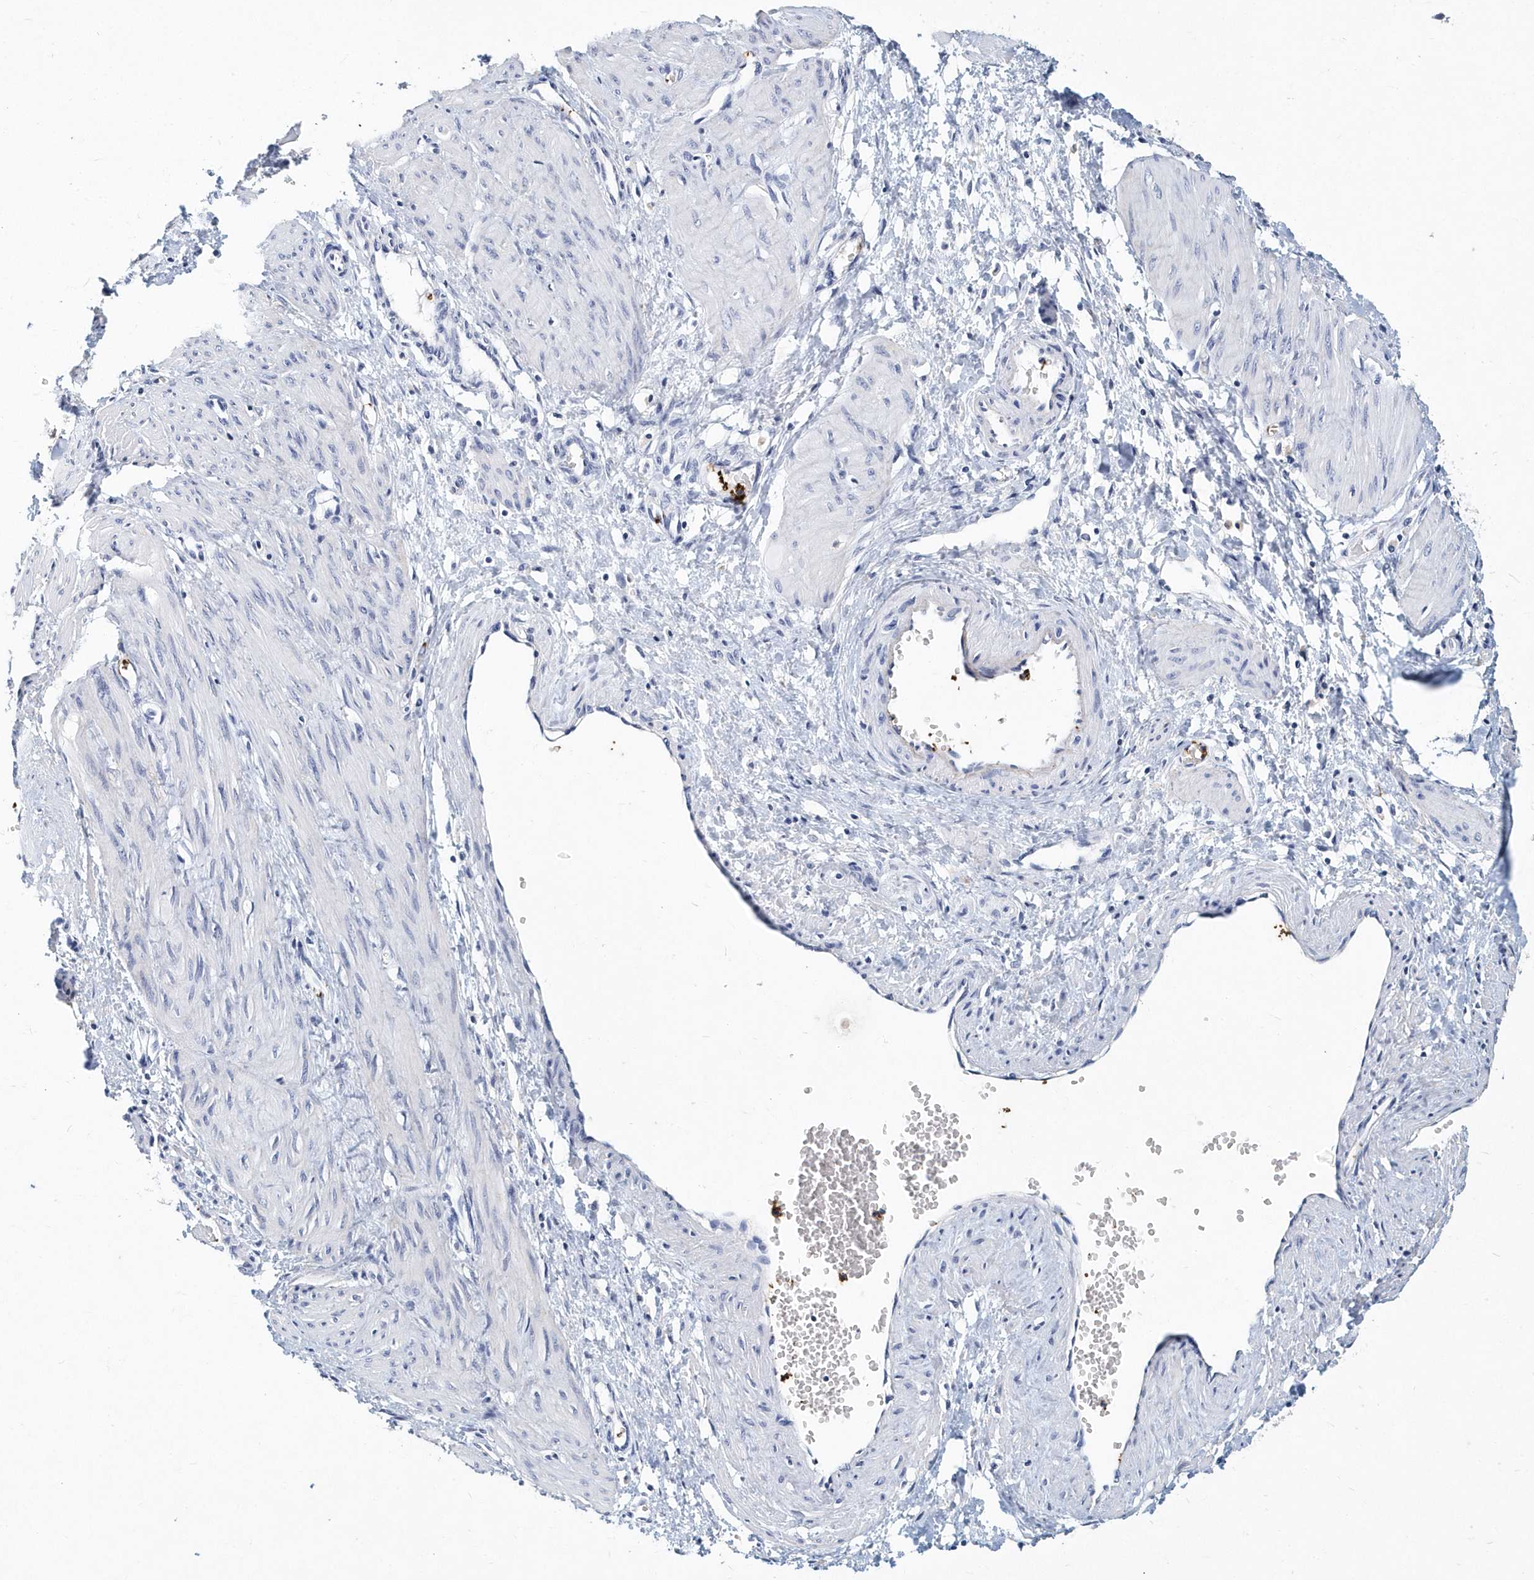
{"staining": {"intensity": "negative", "quantity": "none", "location": "none"}, "tissue": "smooth muscle", "cell_type": "Smooth muscle cells", "image_type": "normal", "snomed": [{"axis": "morphology", "description": "Normal tissue, NOS"}, {"axis": "topography", "description": "Endometrium"}], "caption": "This image is of unremarkable smooth muscle stained with immunohistochemistry (IHC) to label a protein in brown with the nuclei are counter-stained blue. There is no positivity in smooth muscle cells.", "gene": "ITGA2B", "patient": {"sex": "female", "age": 33}}